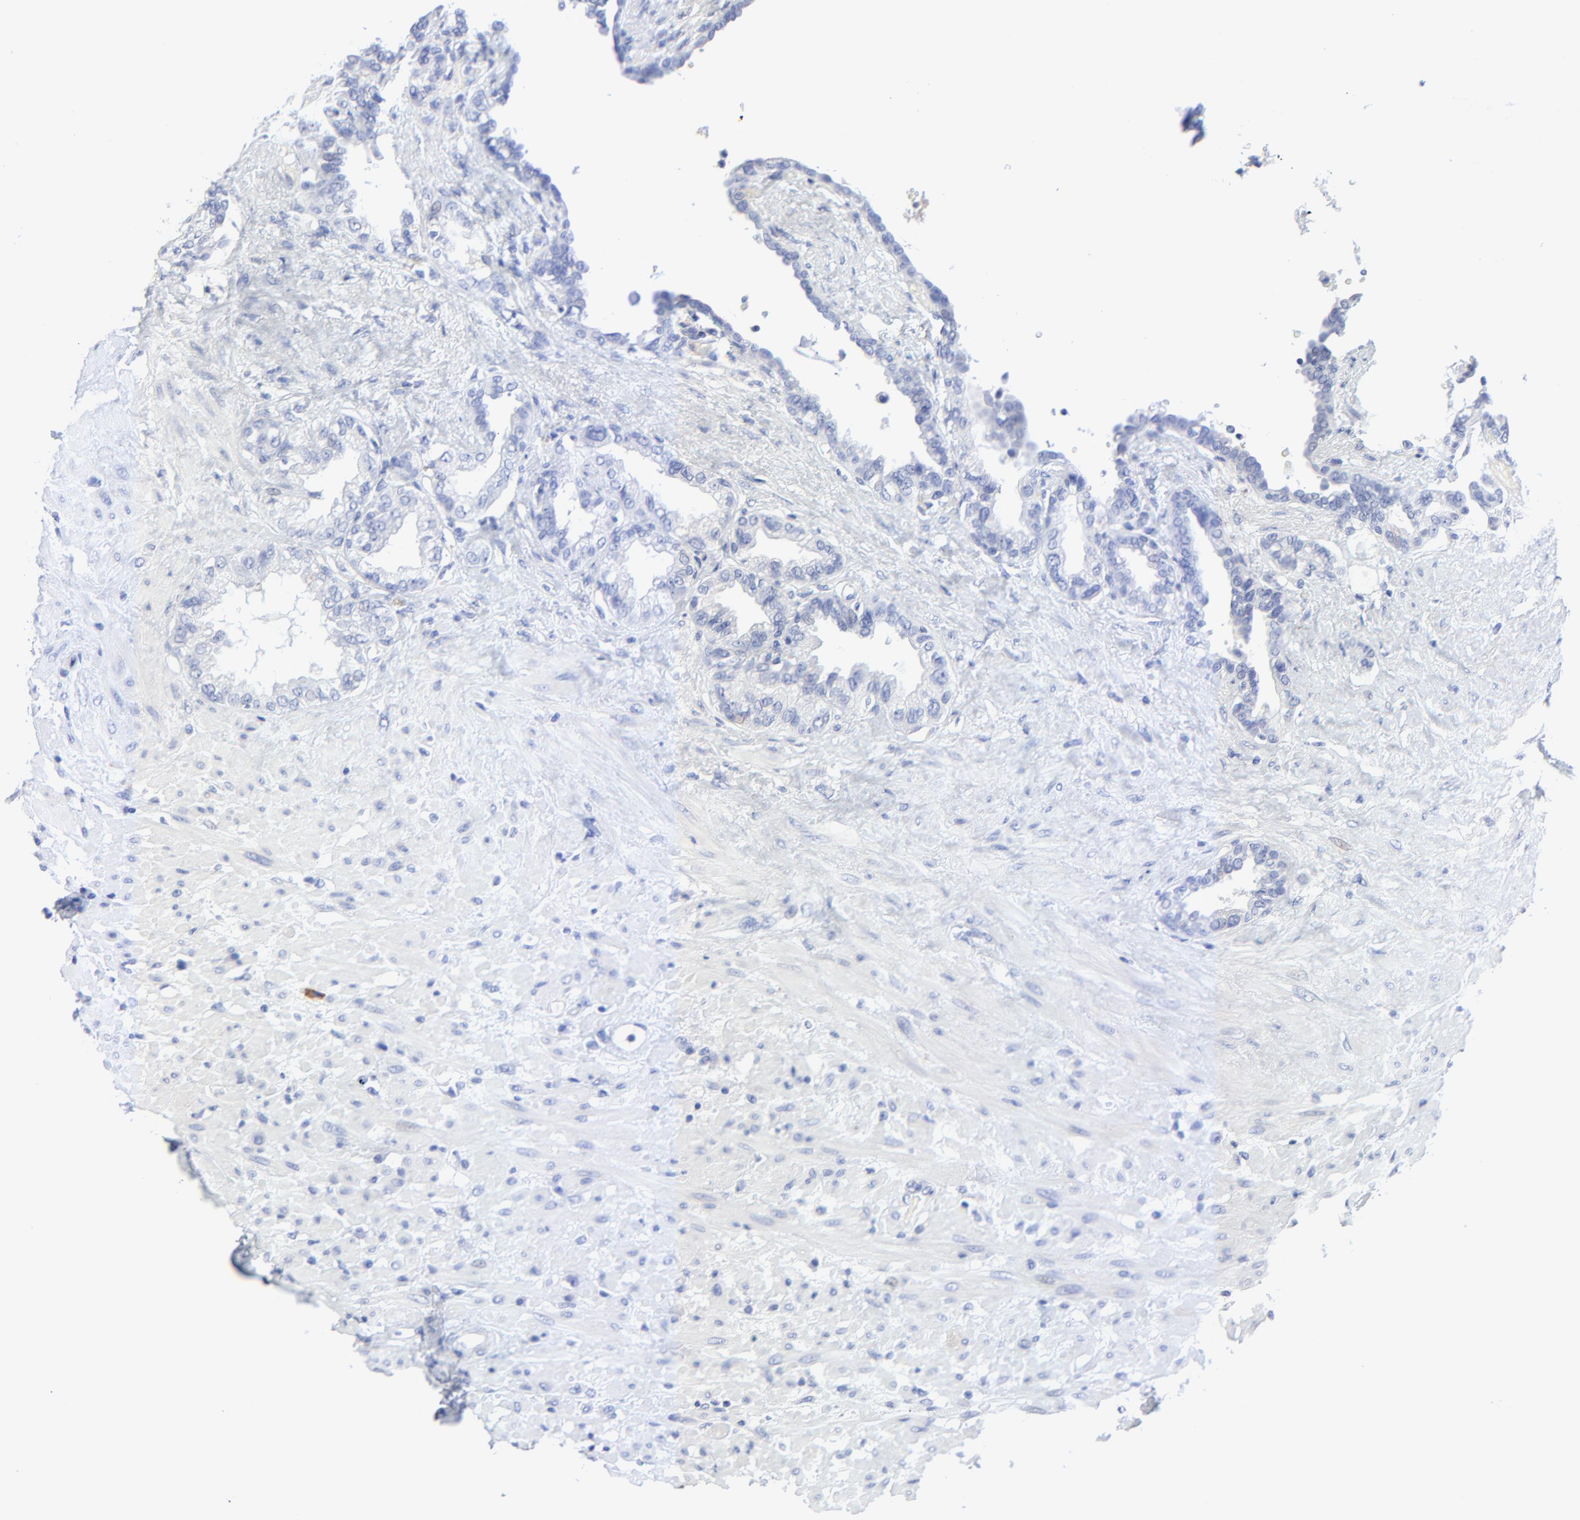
{"staining": {"intensity": "negative", "quantity": "none", "location": "none"}, "tissue": "seminal vesicle", "cell_type": "Glandular cells", "image_type": "normal", "snomed": [{"axis": "morphology", "description": "Normal tissue, NOS"}, {"axis": "topography", "description": "Seminal veicle"}], "caption": "Glandular cells show no significant positivity in normal seminal vesicle. (Brightfield microscopy of DAB (3,3'-diaminobenzidine) immunohistochemistry (IHC) at high magnification).", "gene": "PSD3", "patient": {"sex": "male", "age": 61}}